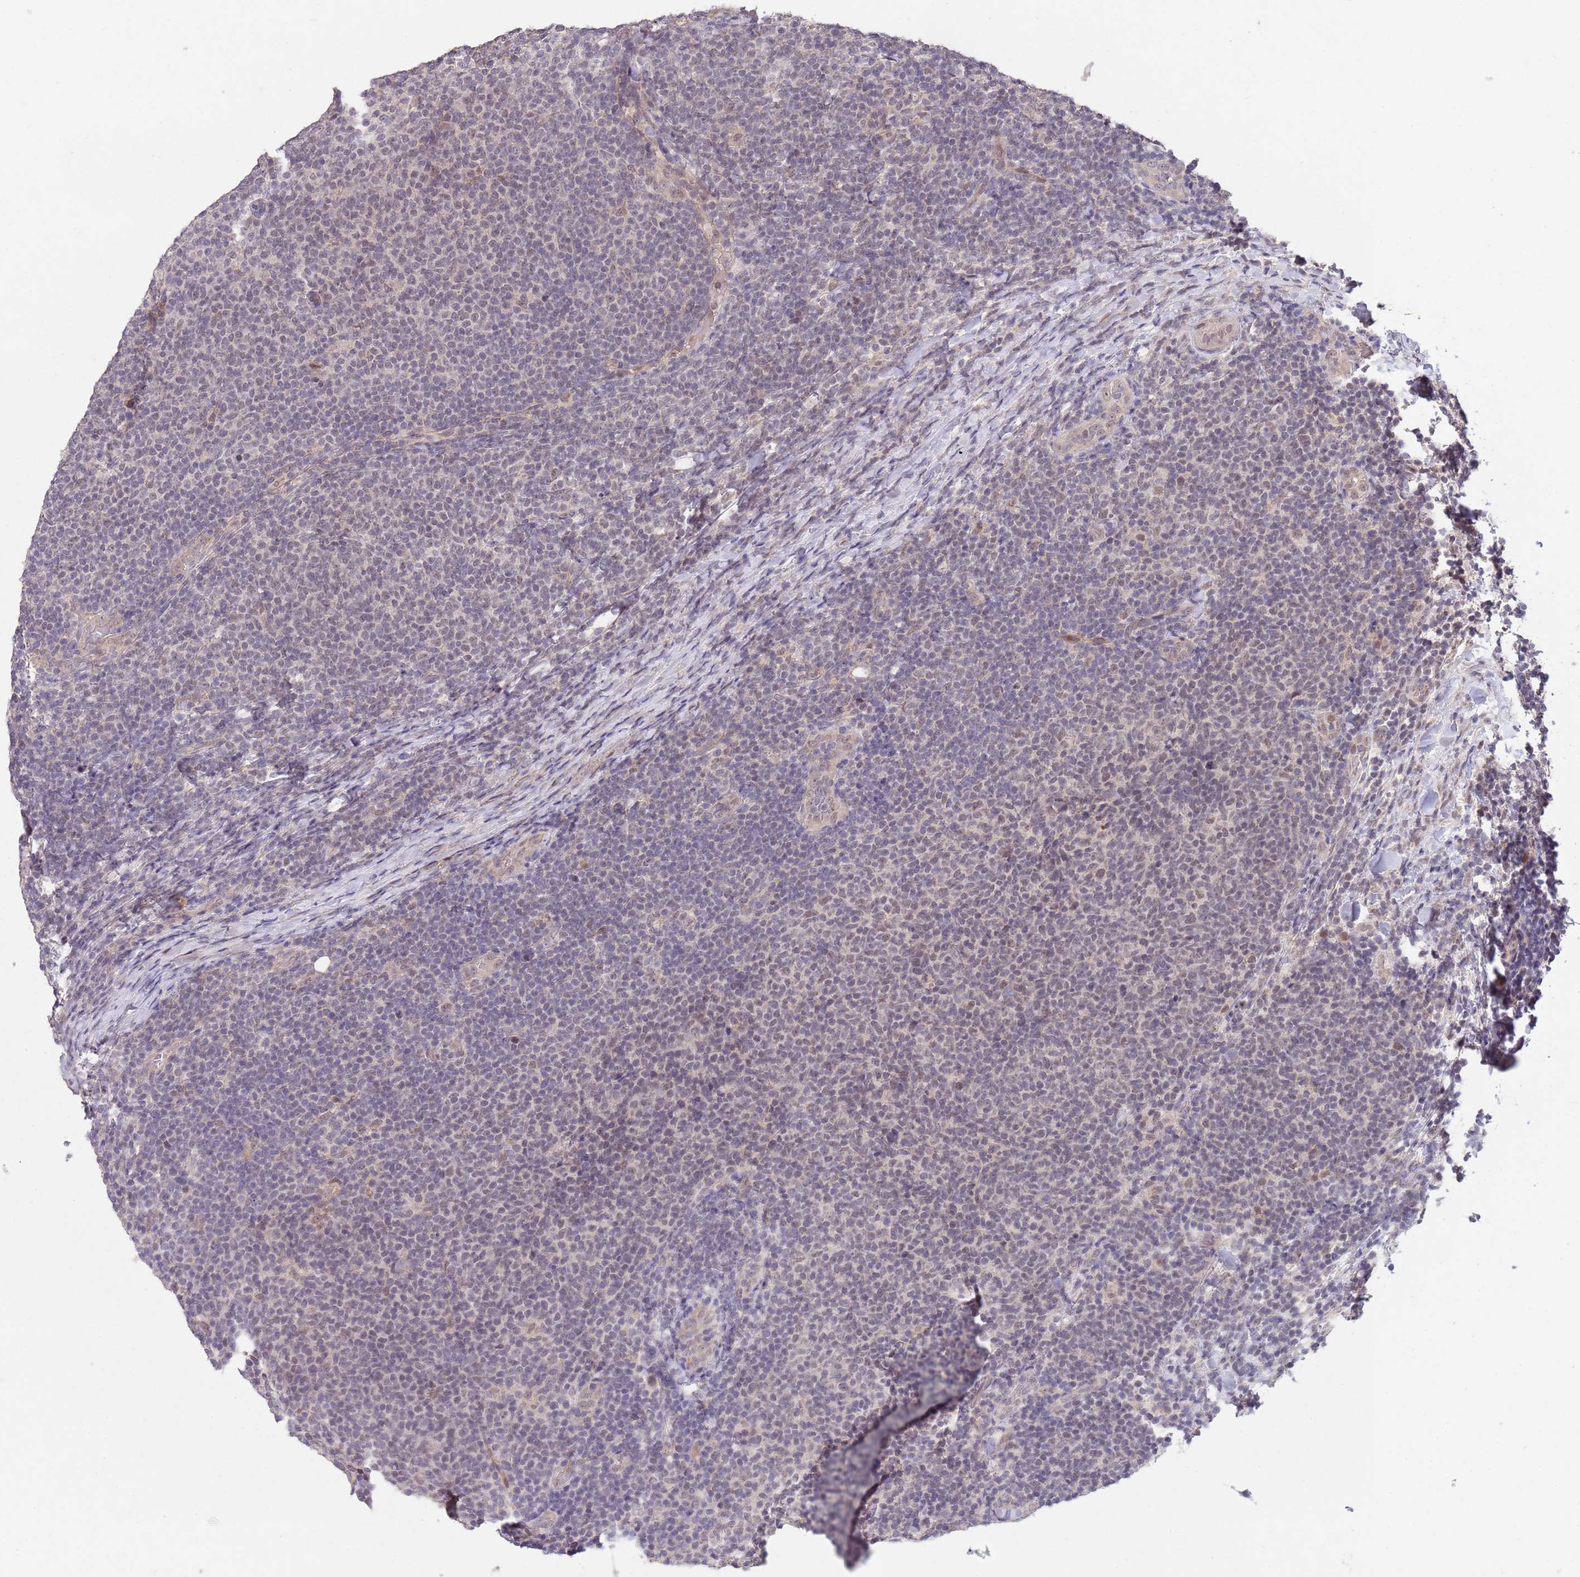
{"staining": {"intensity": "negative", "quantity": "none", "location": "none"}, "tissue": "lymphoma", "cell_type": "Tumor cells", "image_type": "cancer", "snomed": [{"axis": "morphology", "description": "Malignant lymphoma, non-Hodgkin's type, Low grade"}, {"axis": "topography", "description": "Lymph node"}], "caption": "Immunohistochemistry of malignant lymphoma, non-Hodgkin's type (low-grade) demonstrates no expression in tumor cells.", "gene": "MEI1", "patient": {"sex": "male", "age": 66}}